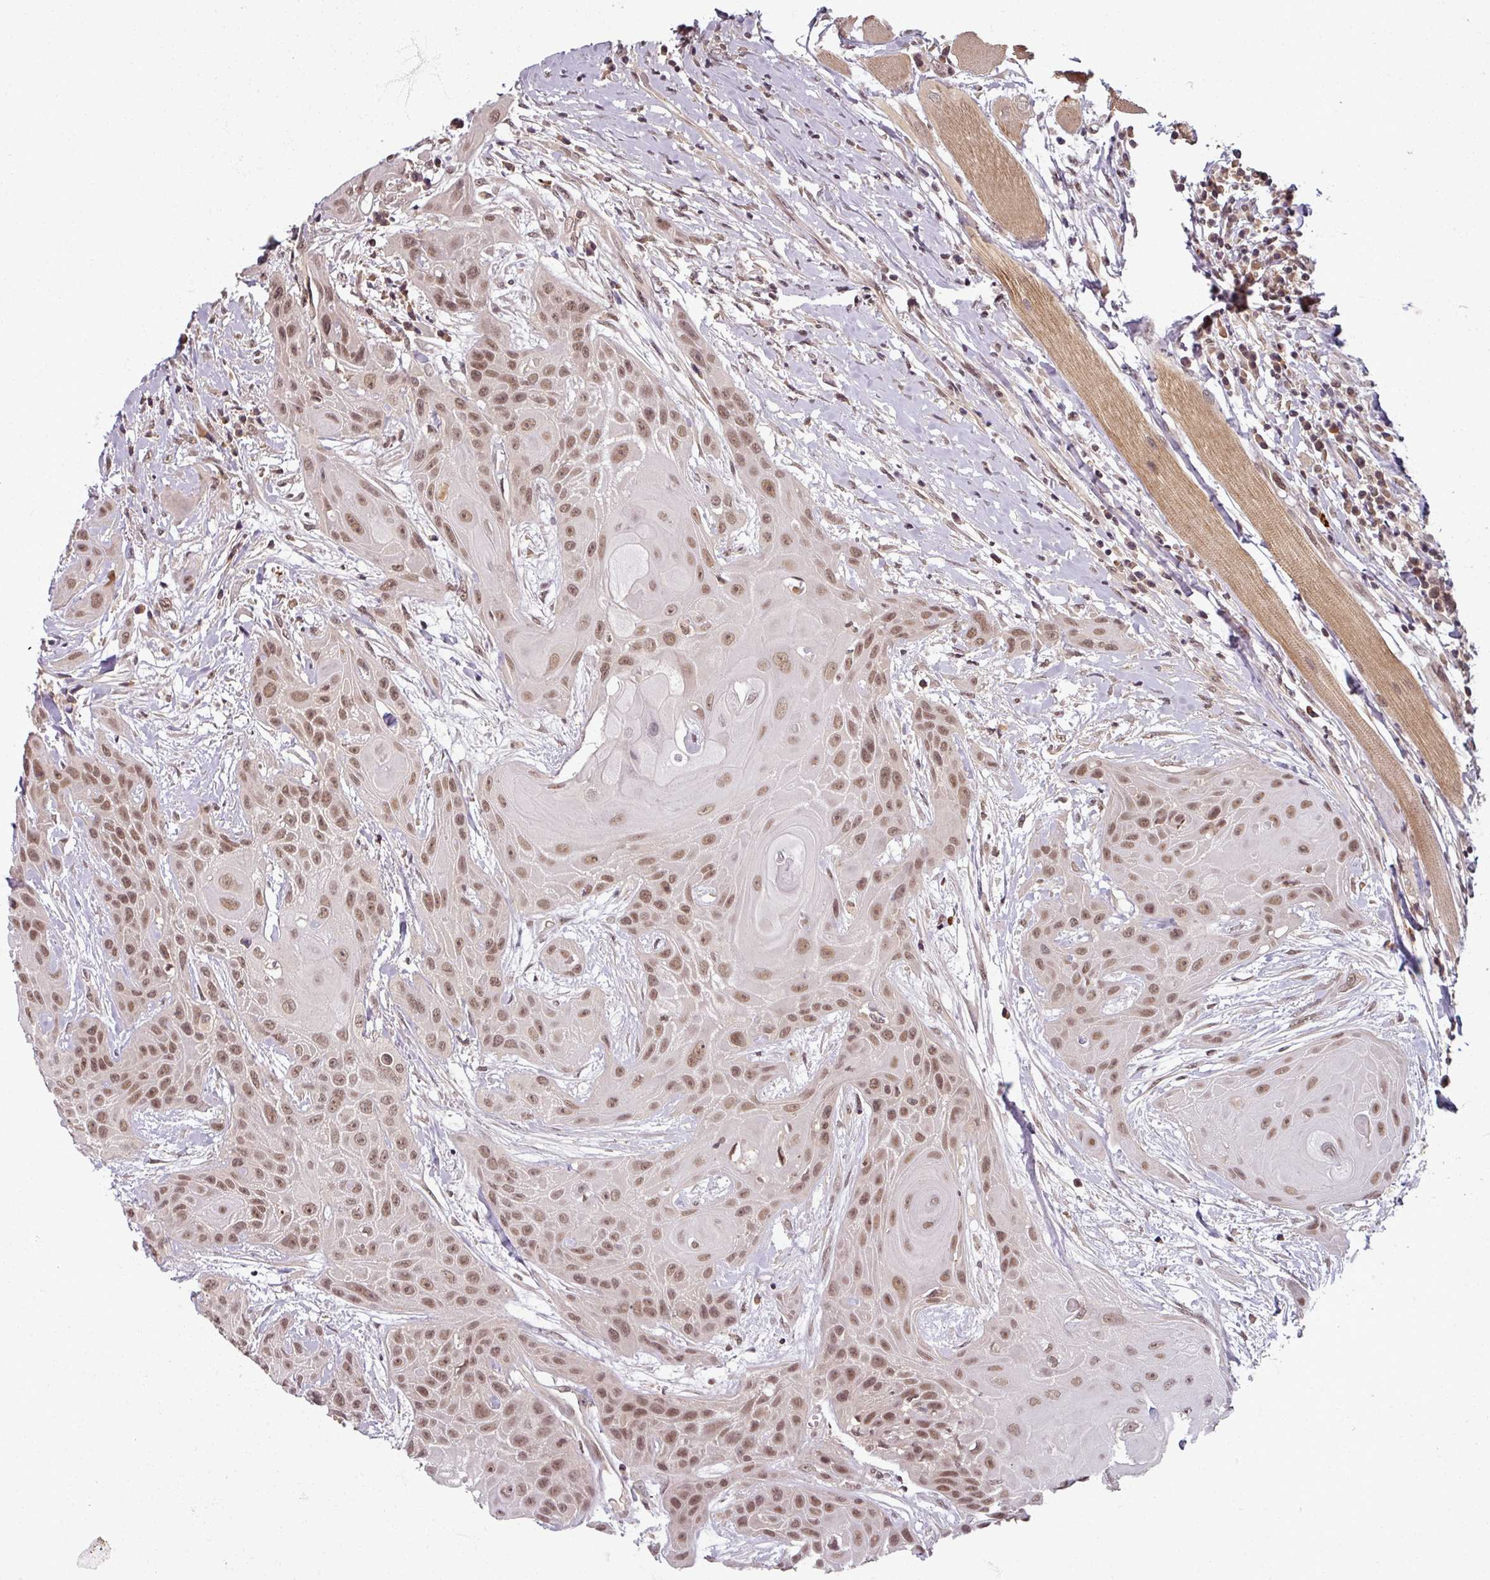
{"staining": {"intensity": "moderate", "quantity": ">75%", "location": "nuclear"}, "tissue": "head and neck cancer", "cell_type": "Tumor cells", "image_type": "cancer", "snomed": [{"axis": "morphology", "description": "Squamous cell carcinoma, NOS"}, {"axis": "topography", "description": "Head-Neck"}], "caption": "An image of human head and neck cancer (squamous cell carcinoma) stained for a protein reveals moderate nuclear brown staining in tumor cells.", "gene": "POLR2G", "patient": {"sex": "female", "age": 73}}